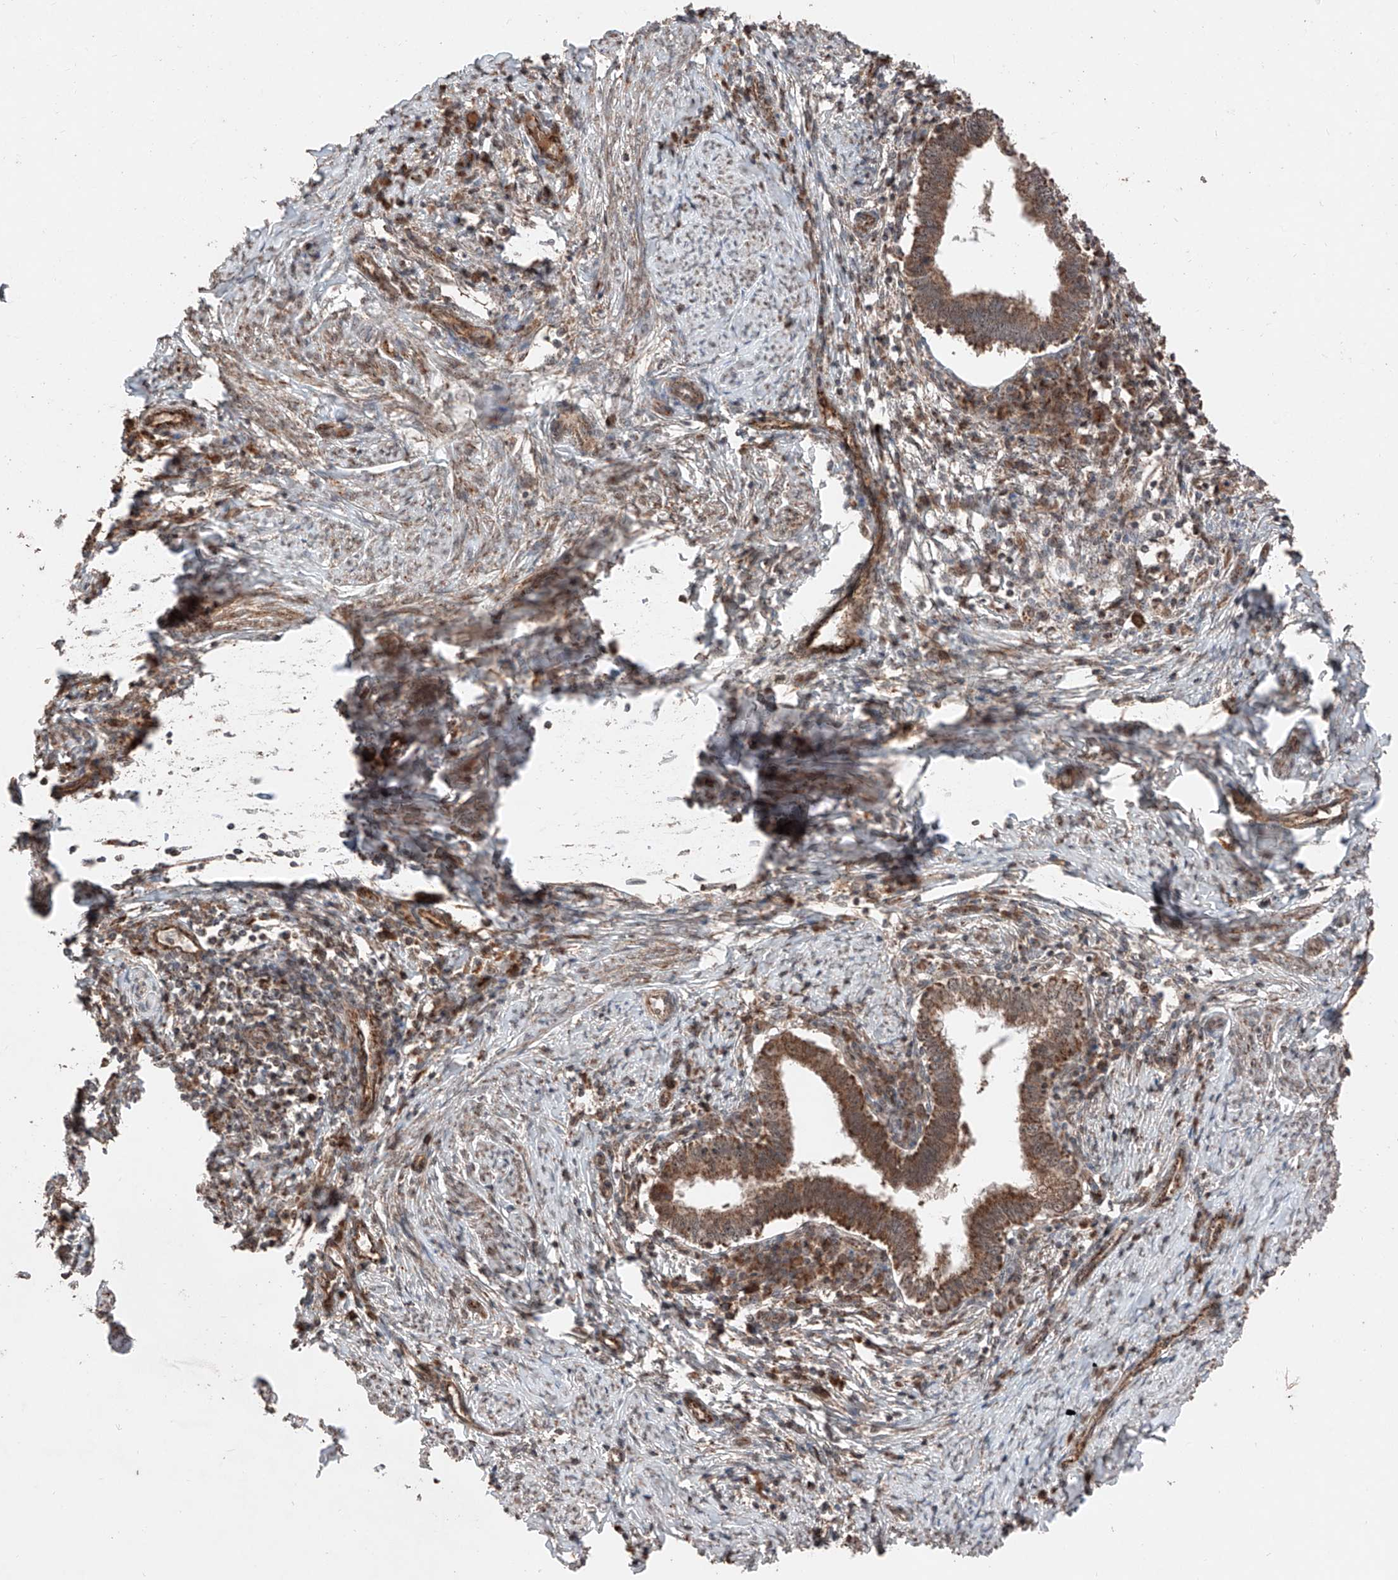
{"staining": {"intensity": "strong", "quantity": ">75%", "location": "cytoplasmic/membranous"}, "tissue": "cervical cancer", "cell_type": "Tumor cells", "image_type": "cancer", "snomed": [{"axis": "morphology", "description": "Adenocarcinoma, NOS"}, {"axis": "topography", "description": "Cervix"}], "caption": "Protein staining demonstrates strong cytoplasmic/membranous positivity in approximately >75% of tumor cells in cervical adenocarcinoma.", "gene": "ZSCAN29", "patient": {"sex": "female", "age": 36}}